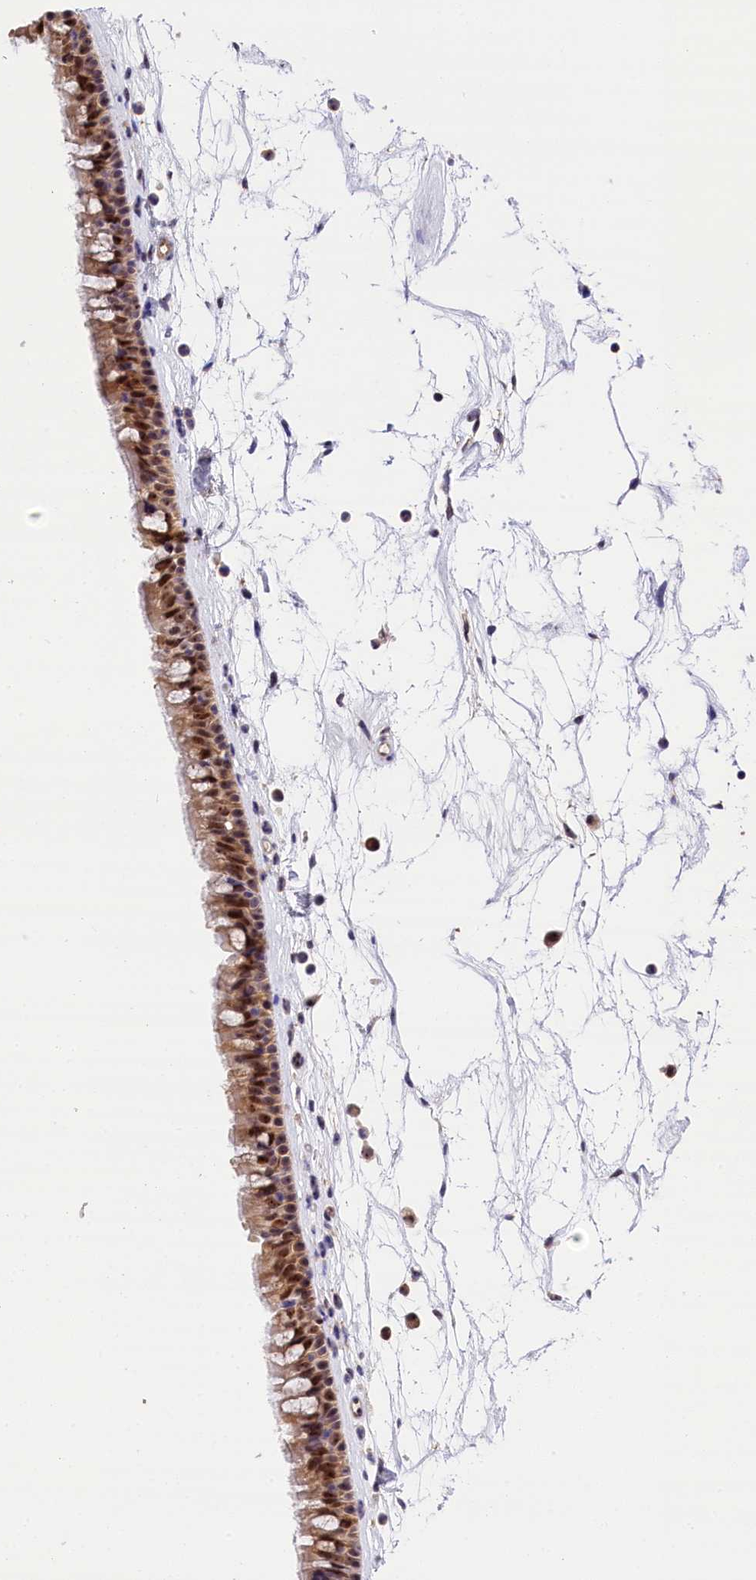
{"staining": {"intensity": "moderate", "quantity": ">75%", "location": "nuclear"}, "tissue": "nasopharynx", "cell_type": "Respiratory epithelial cells", "image_type": "normal", "snomed": [{"axis": "morphology", "description": "Normal tissue, NOS"}, {"axis": "topography", "description": "Nasopharynx"}], "caption": "Human nasopharynx stained for a protein (brown) exhibits moderate nuclear positive staining in approximately >75% of respiratory epithelial cells.", "gene": "EIF6", "patient": {"sex": "male", "age": 64}}